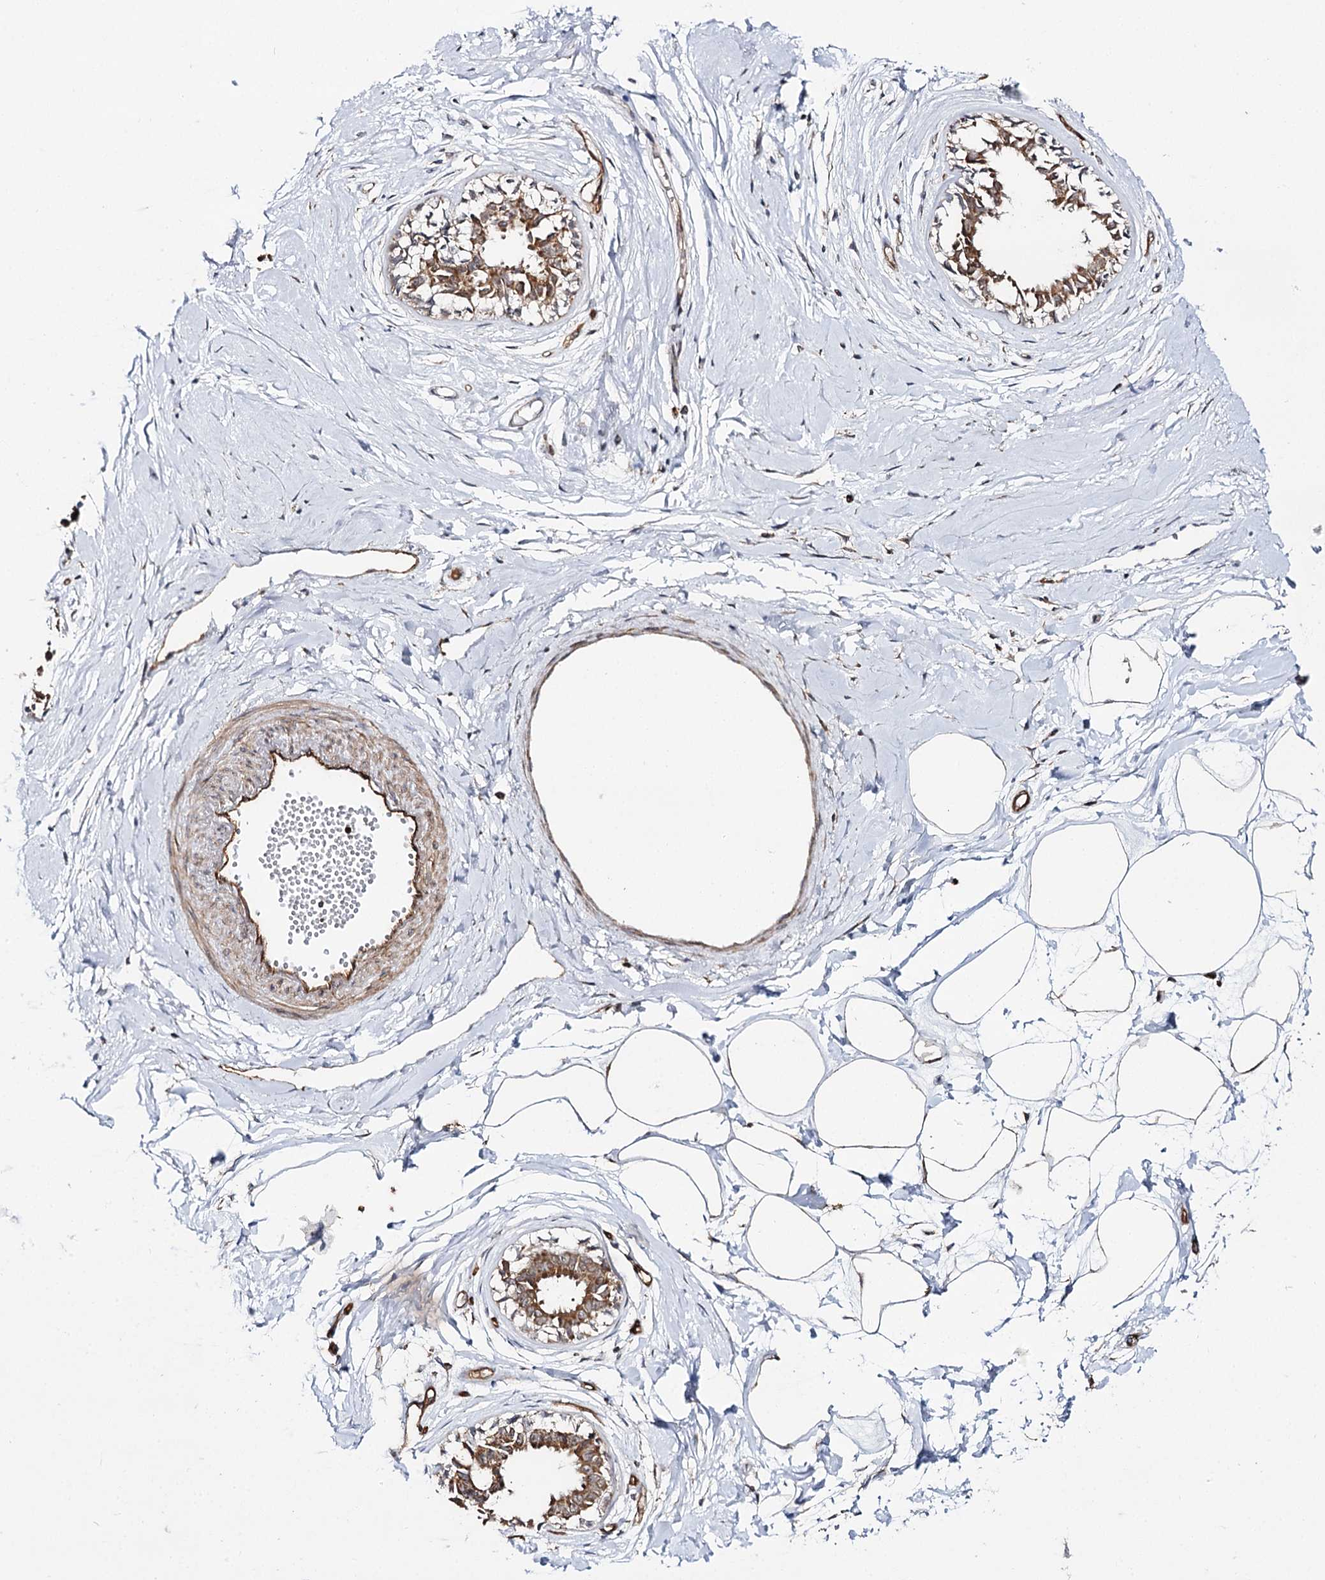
{"staining": {"intensity": "negative", "quantity": "none", "location": "none"}, "tissue": "breast", "cell_type": "Adipocytes", "image_type": "normal", "snomed": [{"axis": "morphology", "description": "Normal tissue, NOS"}, {"axis": "topography", "description": "Breast"}], "caption": "IHC of benign breast demonstrates no positivity in adipocytes.", "gene": "CBR4", "patient": {"sex": "female", "age": 45}}